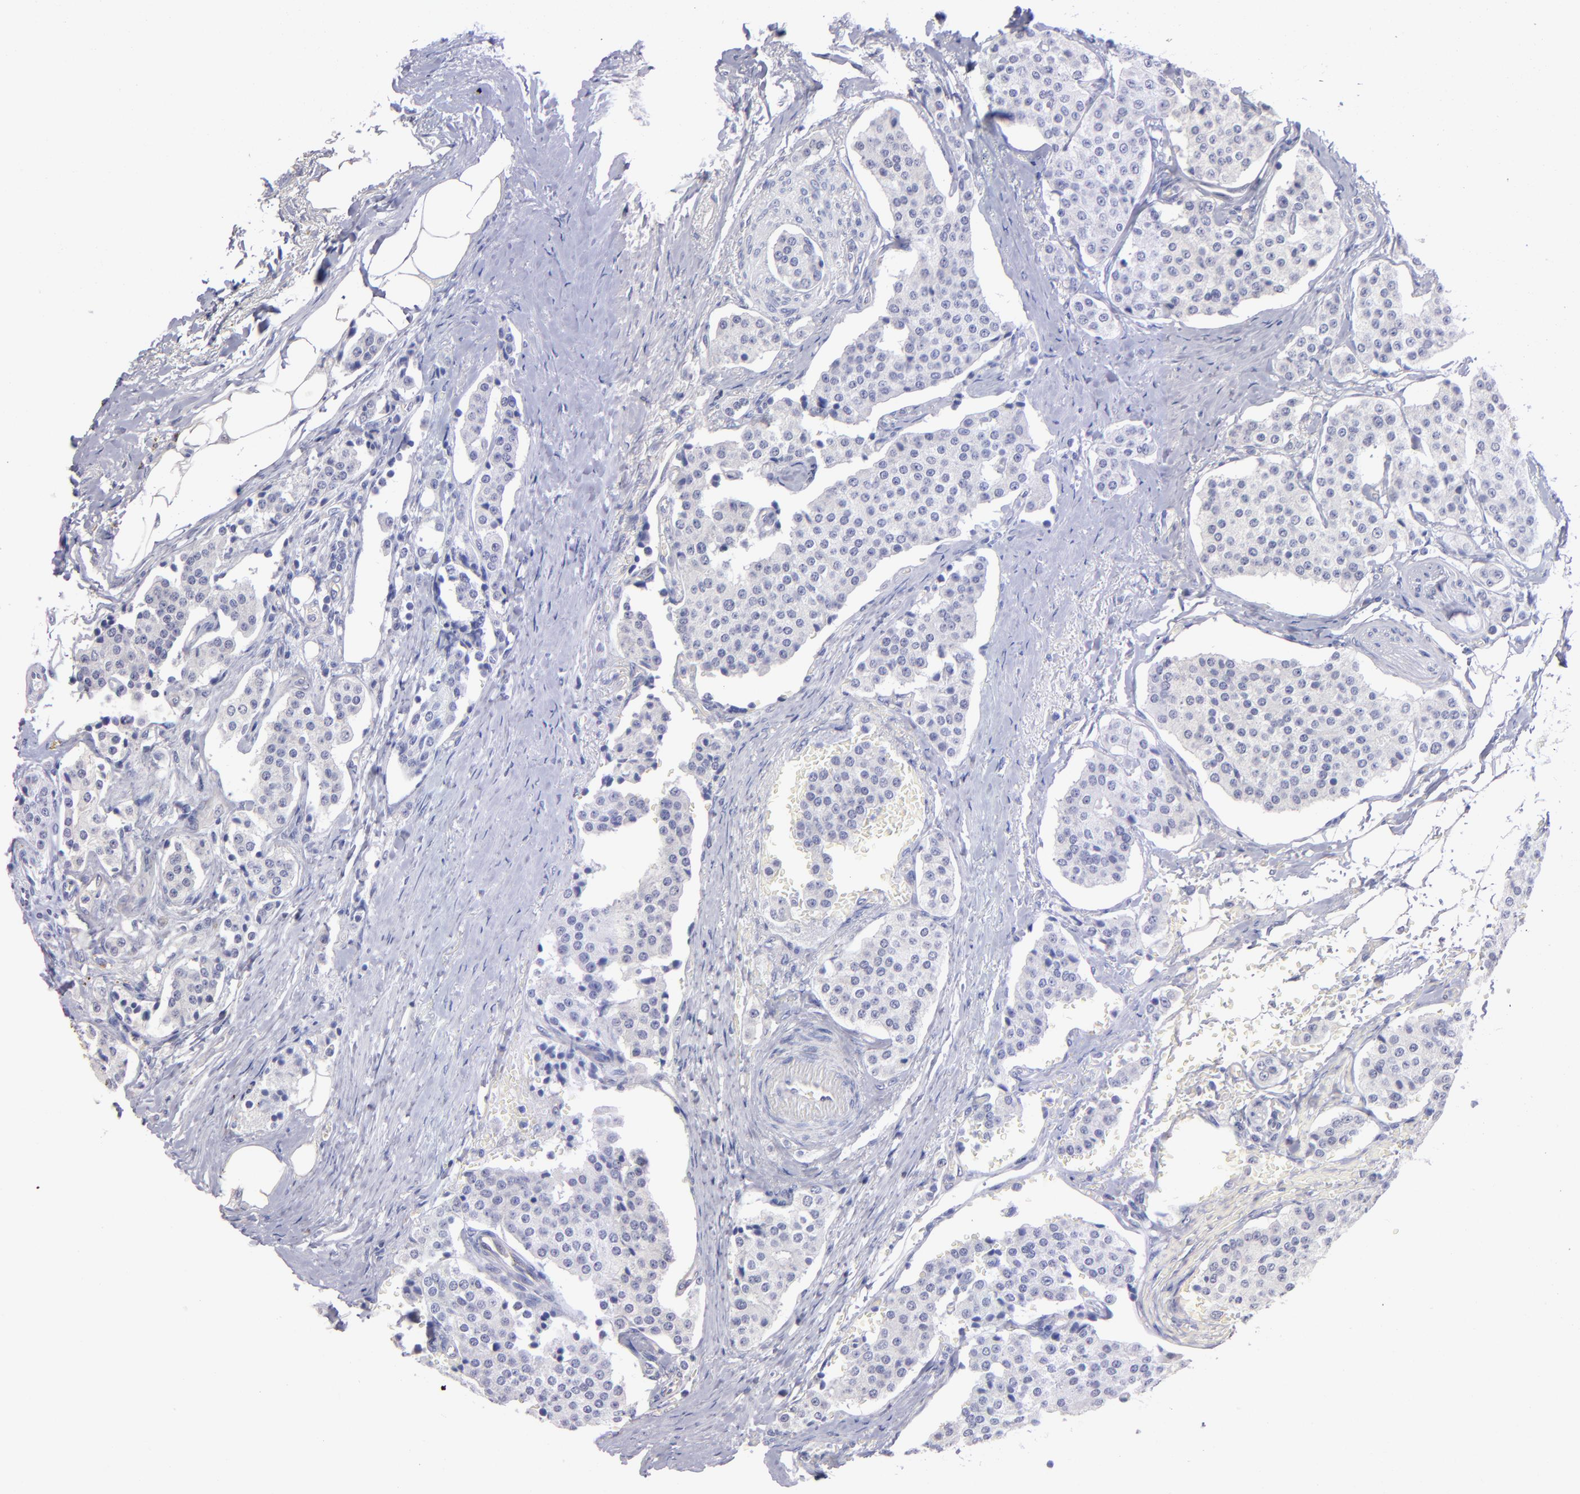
{"staining": {"intensity": "negative", "quantity": "none", "location": "none"}, "tissue": "carcinoid", "cell_type": "Tumor cells", "image_type": "cancer", "snomed": [{"axis": "morphology", "description": "Carcinoid, malignant, NOS"}, {"axis": "topography", "description": "Colon"}], "caption": "High power microscopy photomicrograph of an immunohistochemistry (IHC) photomicrograph of carcinoid (malignant), revealing no significant expression in tumor cells.", "gene": "TG", "patient": {"sex": "female", "age": 61}}